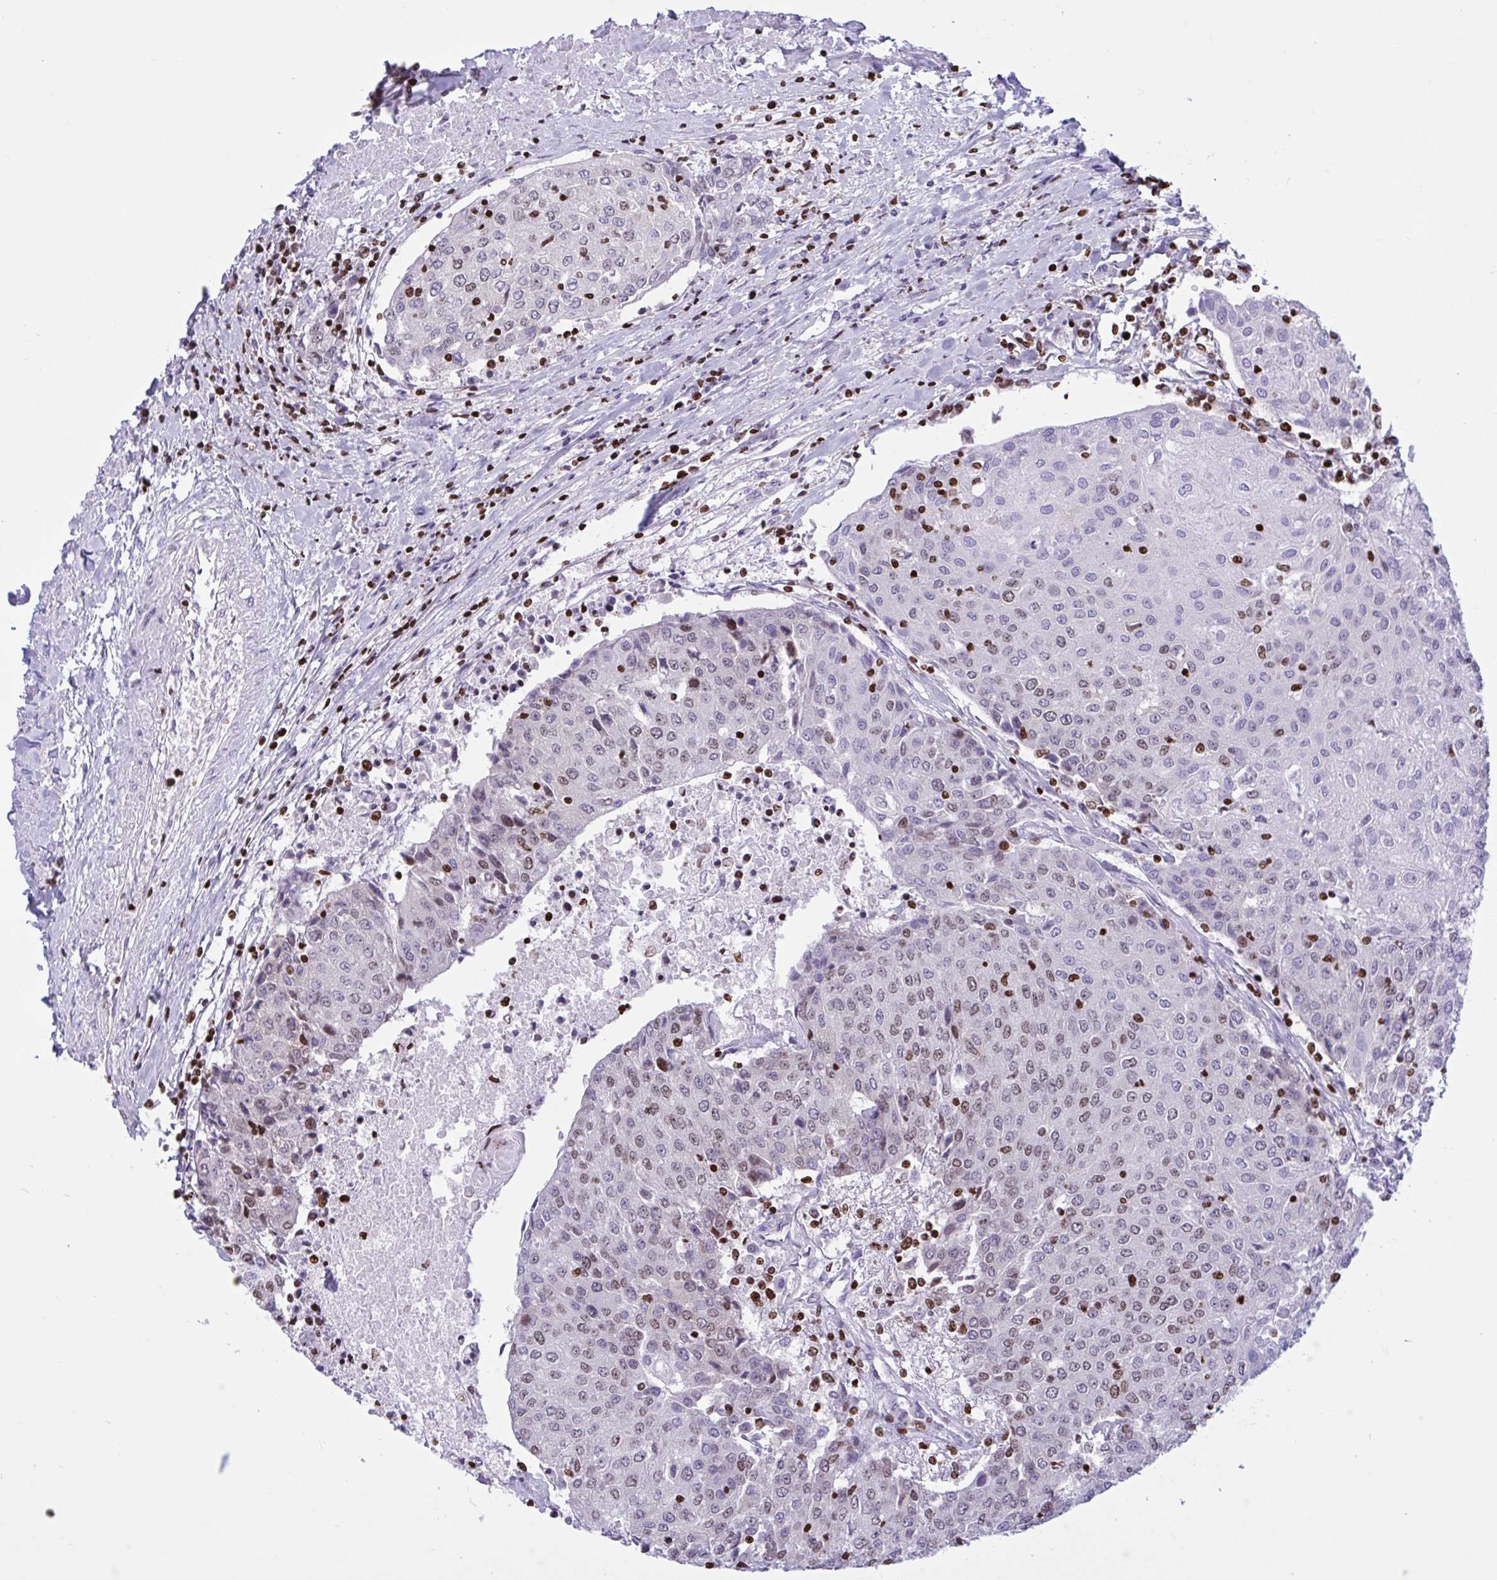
{"staining": {"intensity": "weak", "quantity": "<25%", "location": "nuclear"}, "tissue": "urothelial cancer", "cell_type": "Tumor cells", "image_type": "cancer", "snomed": [{"axis": "morphology", "description": "Urothelial carcinoma, High grade"}, {"axis": "topography", "description": "Urinary bladder"}], "caption": "Immunohistochemistry of high-grade urothelial carcinoma reveals no staining in tumor cells.", "gene": "HMGB2", "patient": {"sex": "female", "age": 85}}